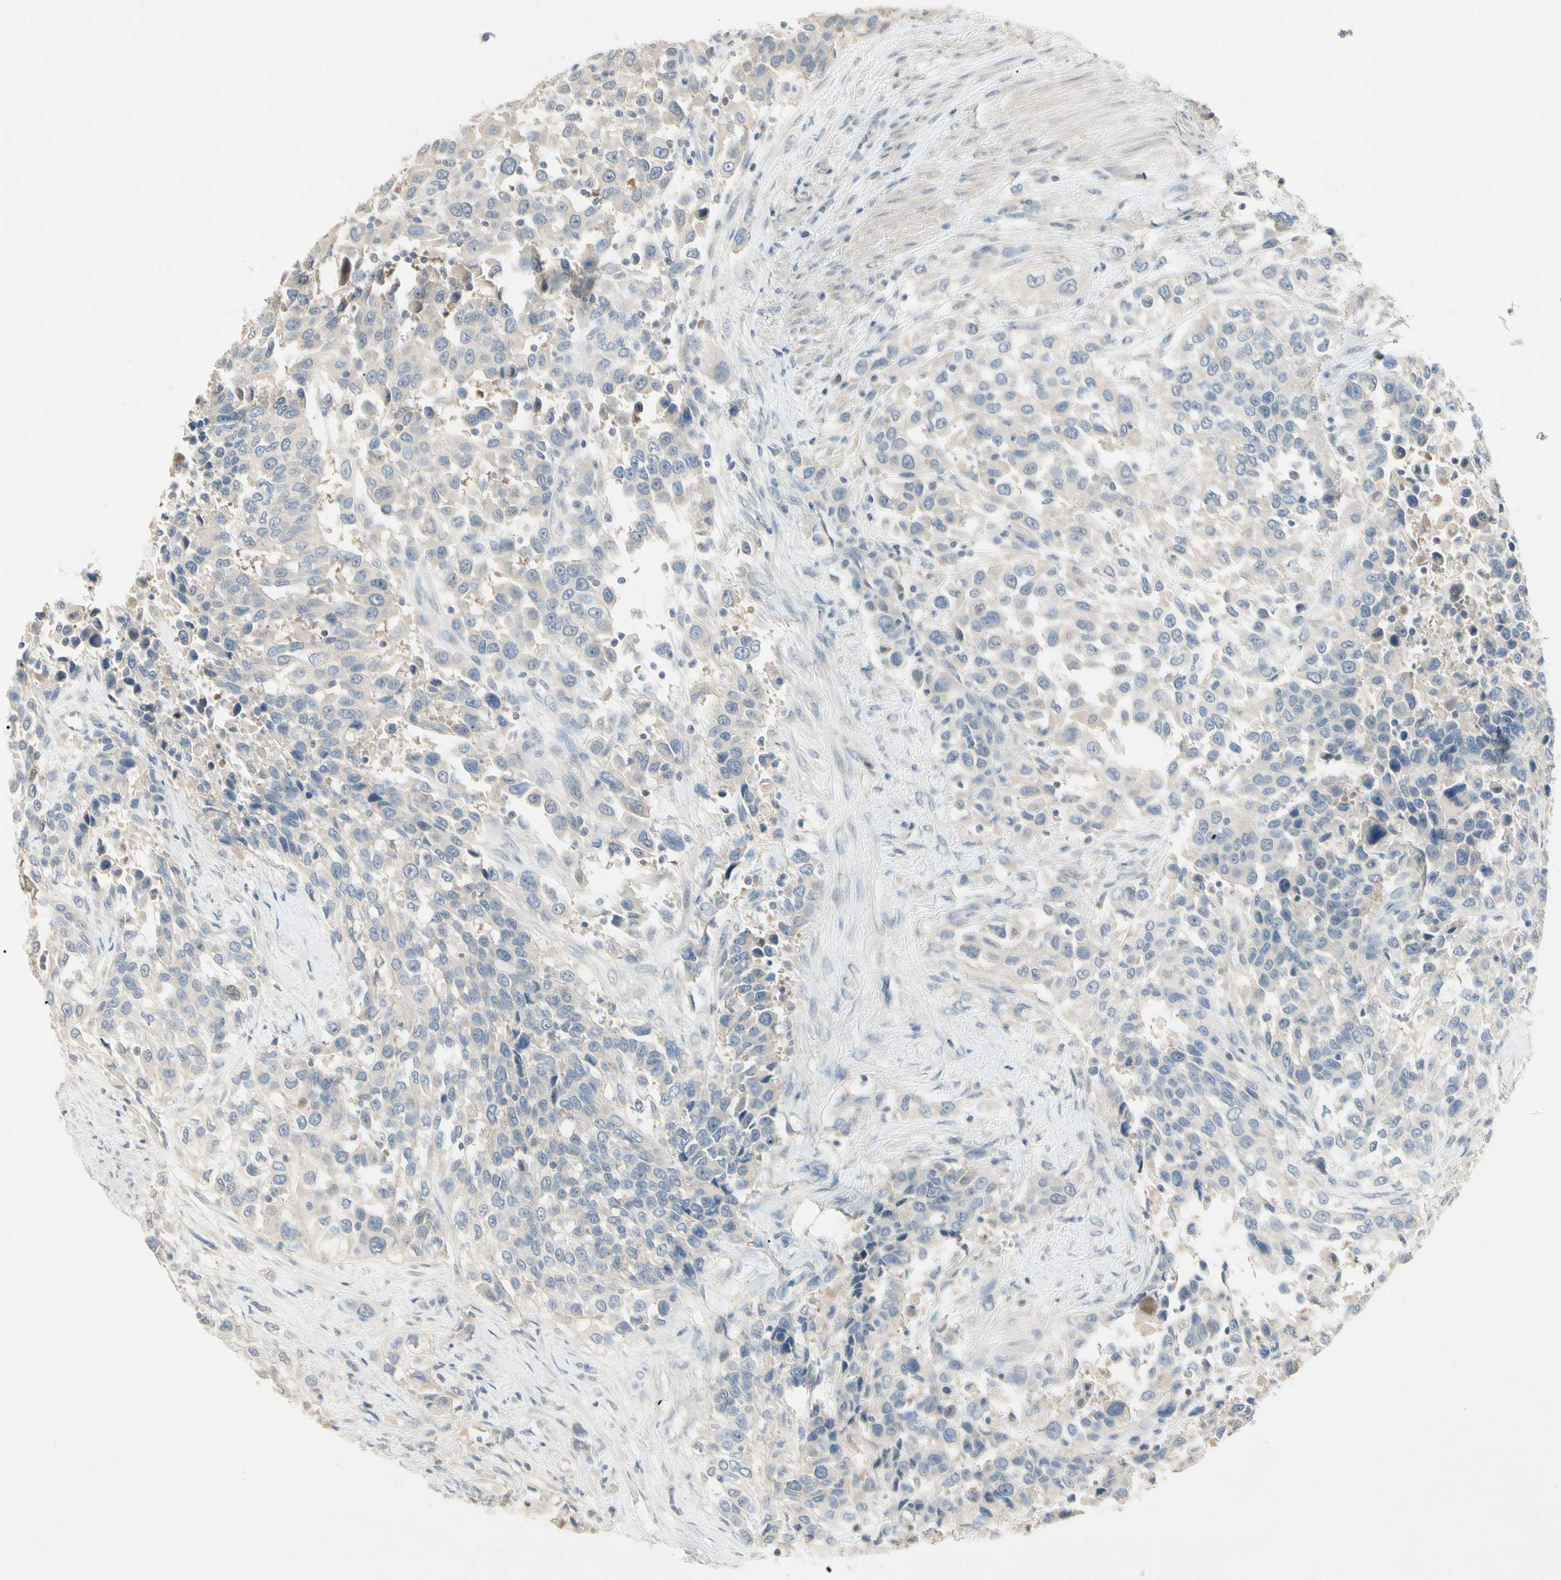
{"staining": {"intensity": "negative", "quantity": "none", "location": "none"}, "tissue": "urothelial cancer", "cell_type": "Tumor cells", "image_type": "cancer", "snomed": [{"axis": "morphology", "description": "Urothelial carcinoma, High grade"}, {"axis": "topography", "description": "Urinary bladder"}], "caption": "Image shows no significant protein expression in tumor cells of urothelial carcinoma (high-grade).", "gene": "PRSS21", "patient": {"sex": "female", "age": 80}}